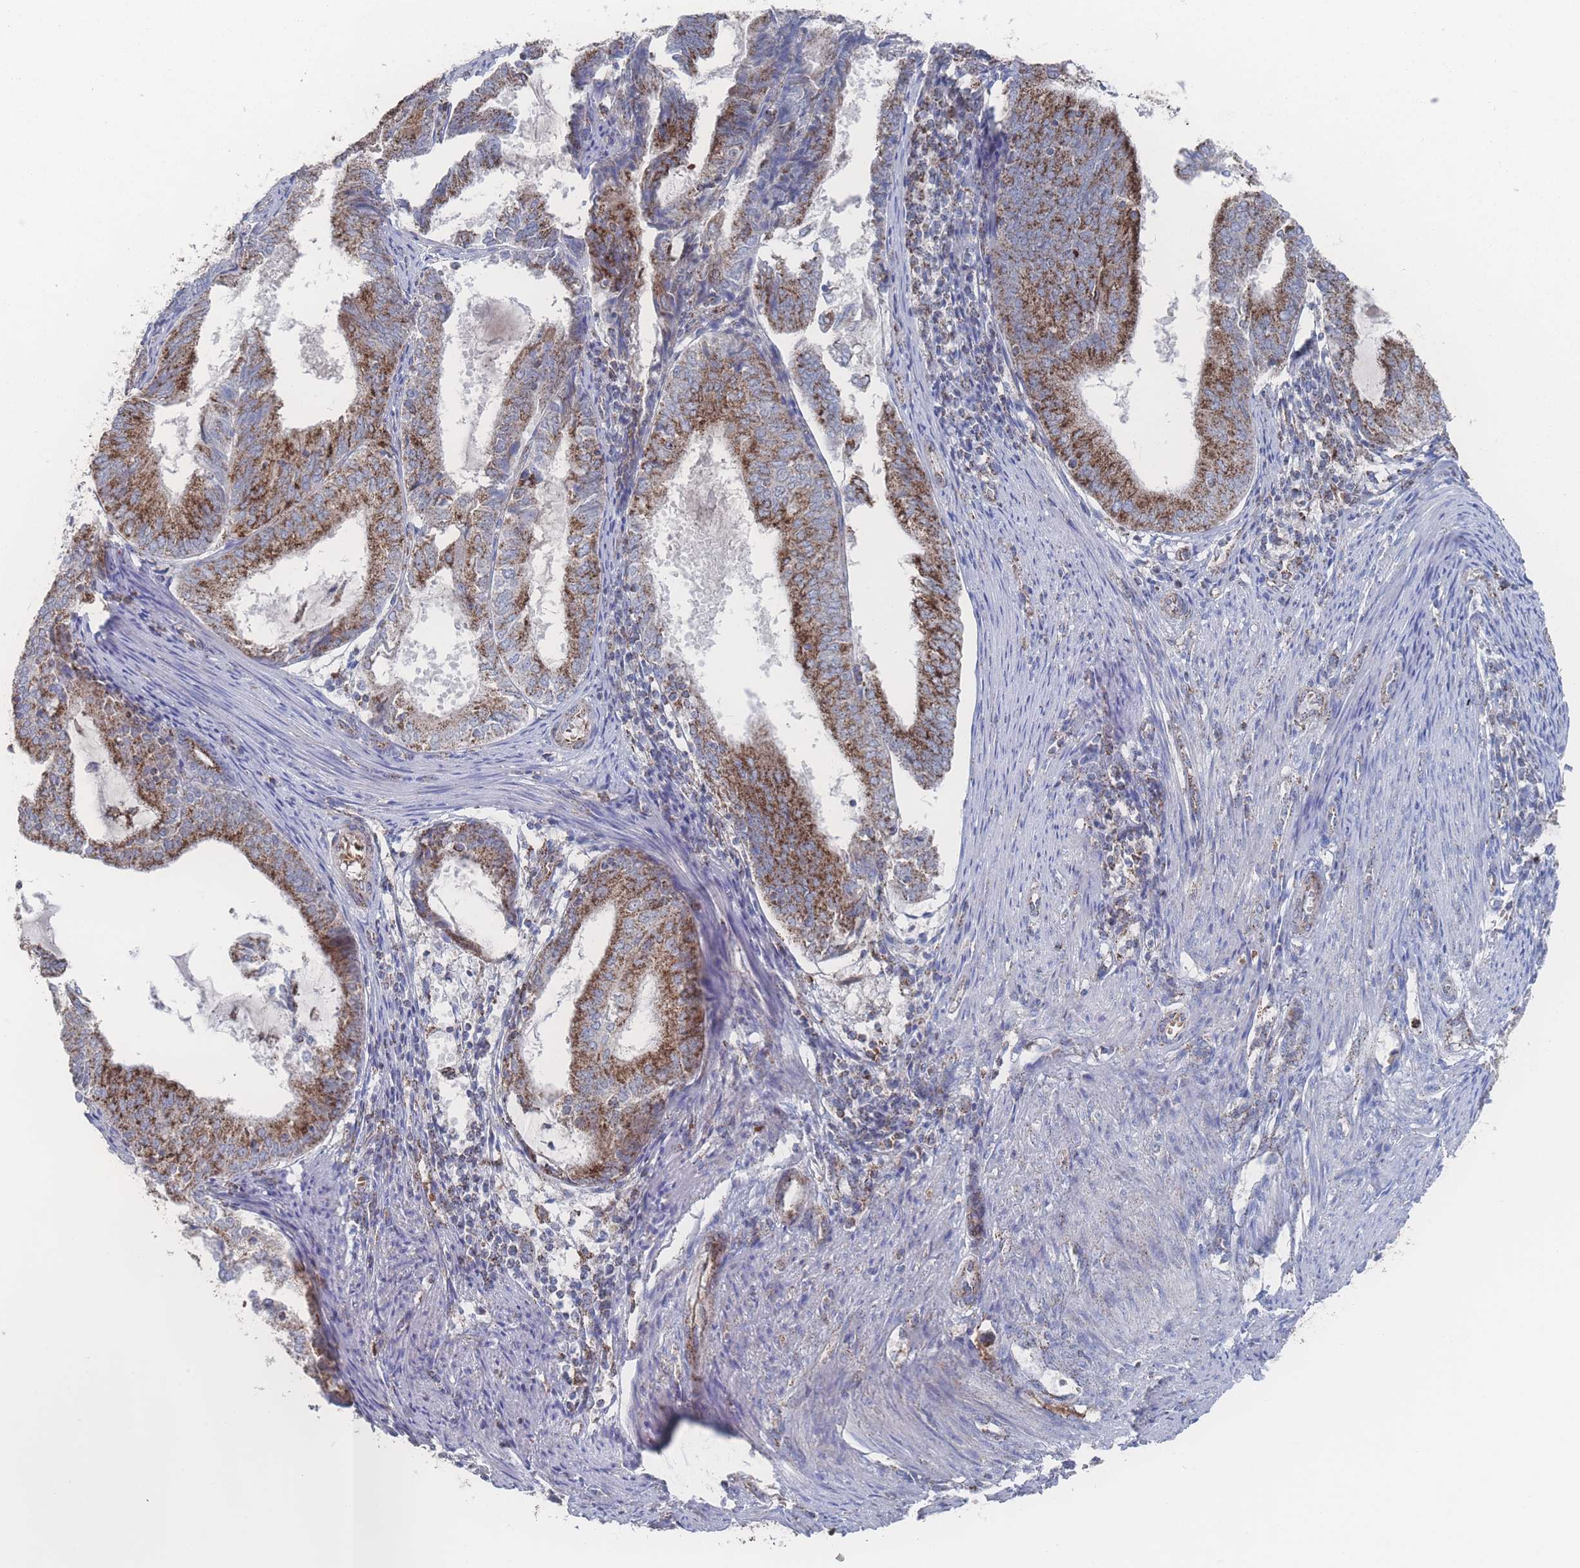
{"staining": {"intensity": "strong", "quantity": ">75%", "location": "cytoplasmic/membranous"}, "tissue": "endometrial cancer", "cell_type": "Tumor cells", "image_type": "cancer", "snomed": [{"axis": "morphology", "description": "Adenocarcinoma, NOS"}, {"axis": "topography", "description": "Endometrium"}], "caption": "Immunohistochemical staining of endometrial cancer (adenocarcinoma) reveals high levels of strong cytoplasmic/membranous protein expression in about >75% of tumor cells.", "gene": "PEX14", "patient": {"sex": "female", "age": 81}}